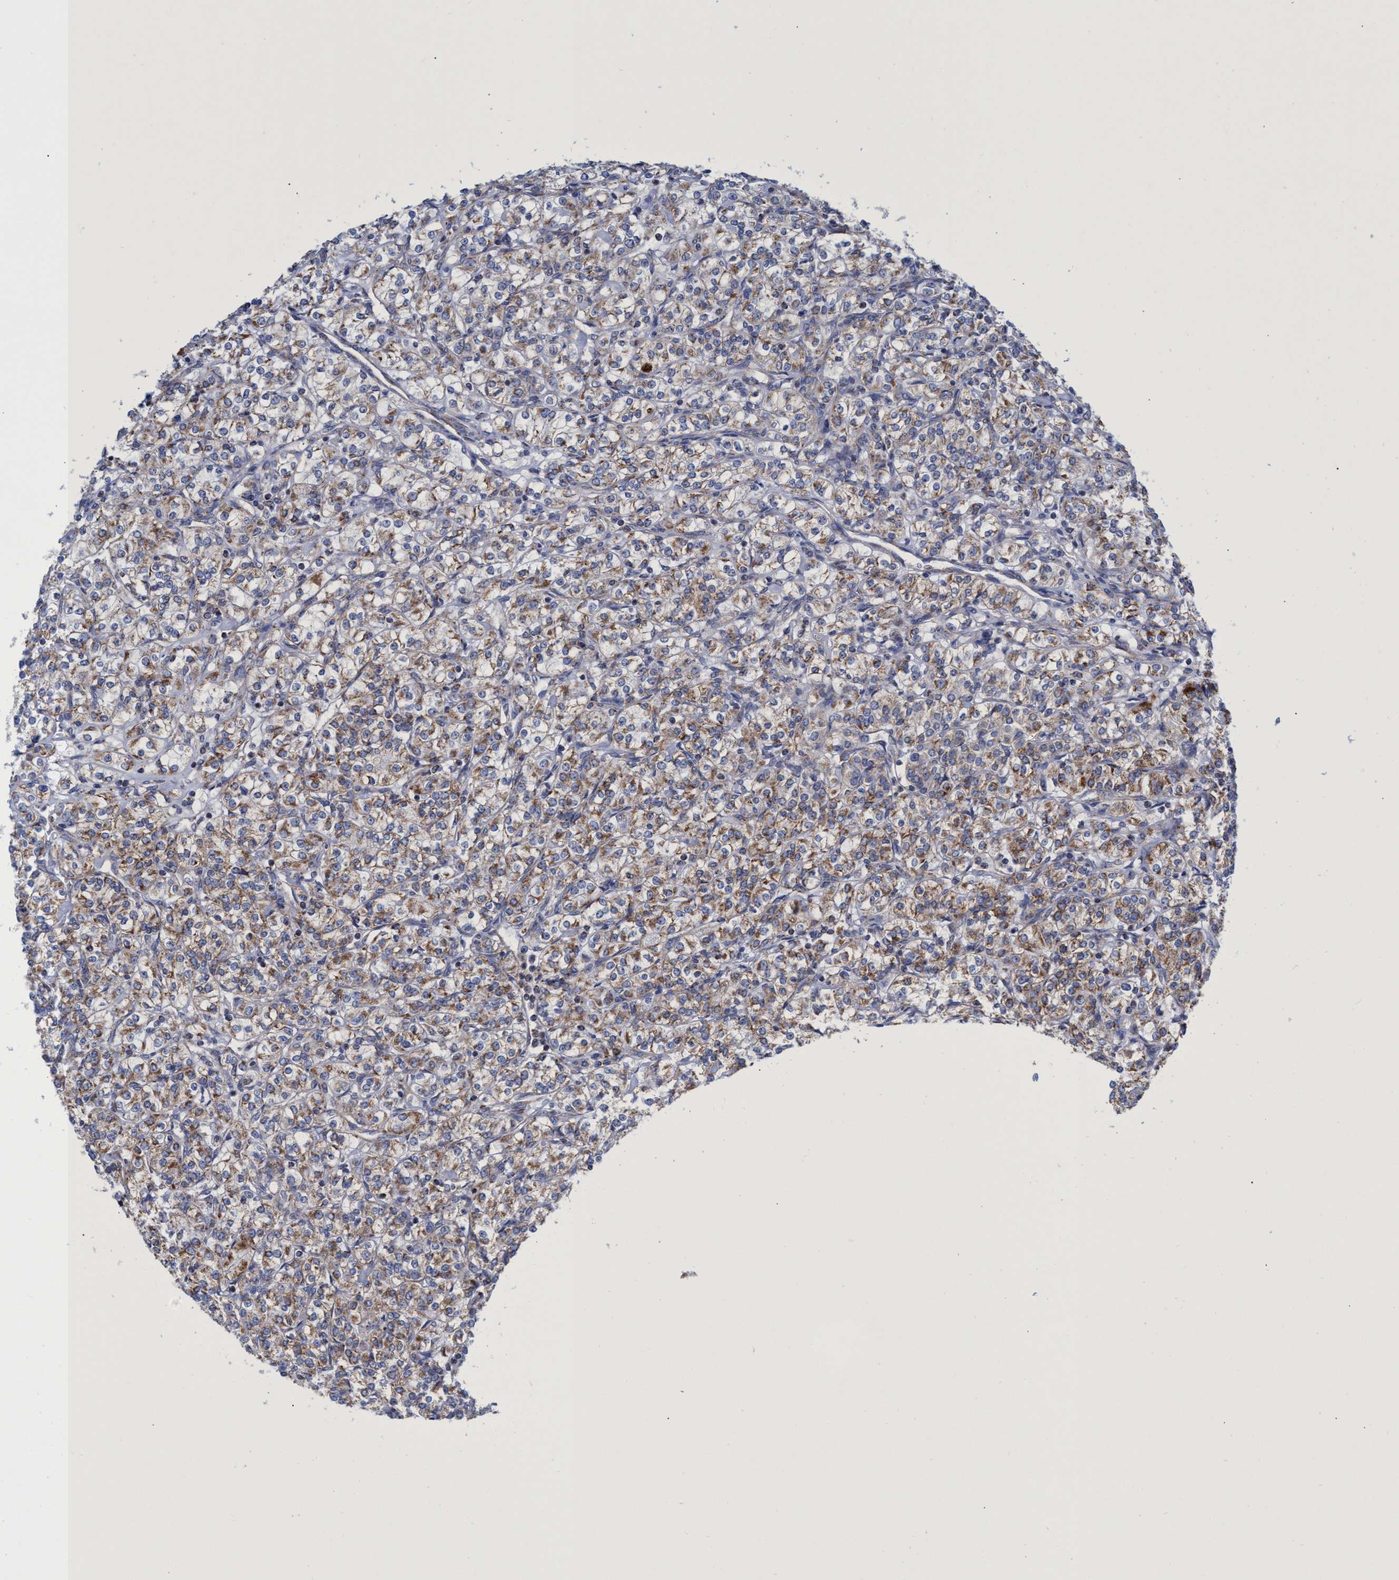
{"staining": {"intensity": "moderate", "quantity": "25%-75%", "location": "cytoplasmic/membranous"}, "tissue": "renal cancer", "cell_type": "Tumor cells", "image_type": "cancer", "snomed": [{"axis": "morphology", "description": "Adenocarcinoma, NOS"}, {"axis": "topography", "description": "Kidney"}], "caption": "IHC (DAB) staining of renal cancer (adenocarcinoma) exhibits moderate cytoplasmic/membranous protein staining in approximately 25%-75% of tumor cells.", "gene": "ZNF750", "patient": {"sex": "male", "age": 77}}